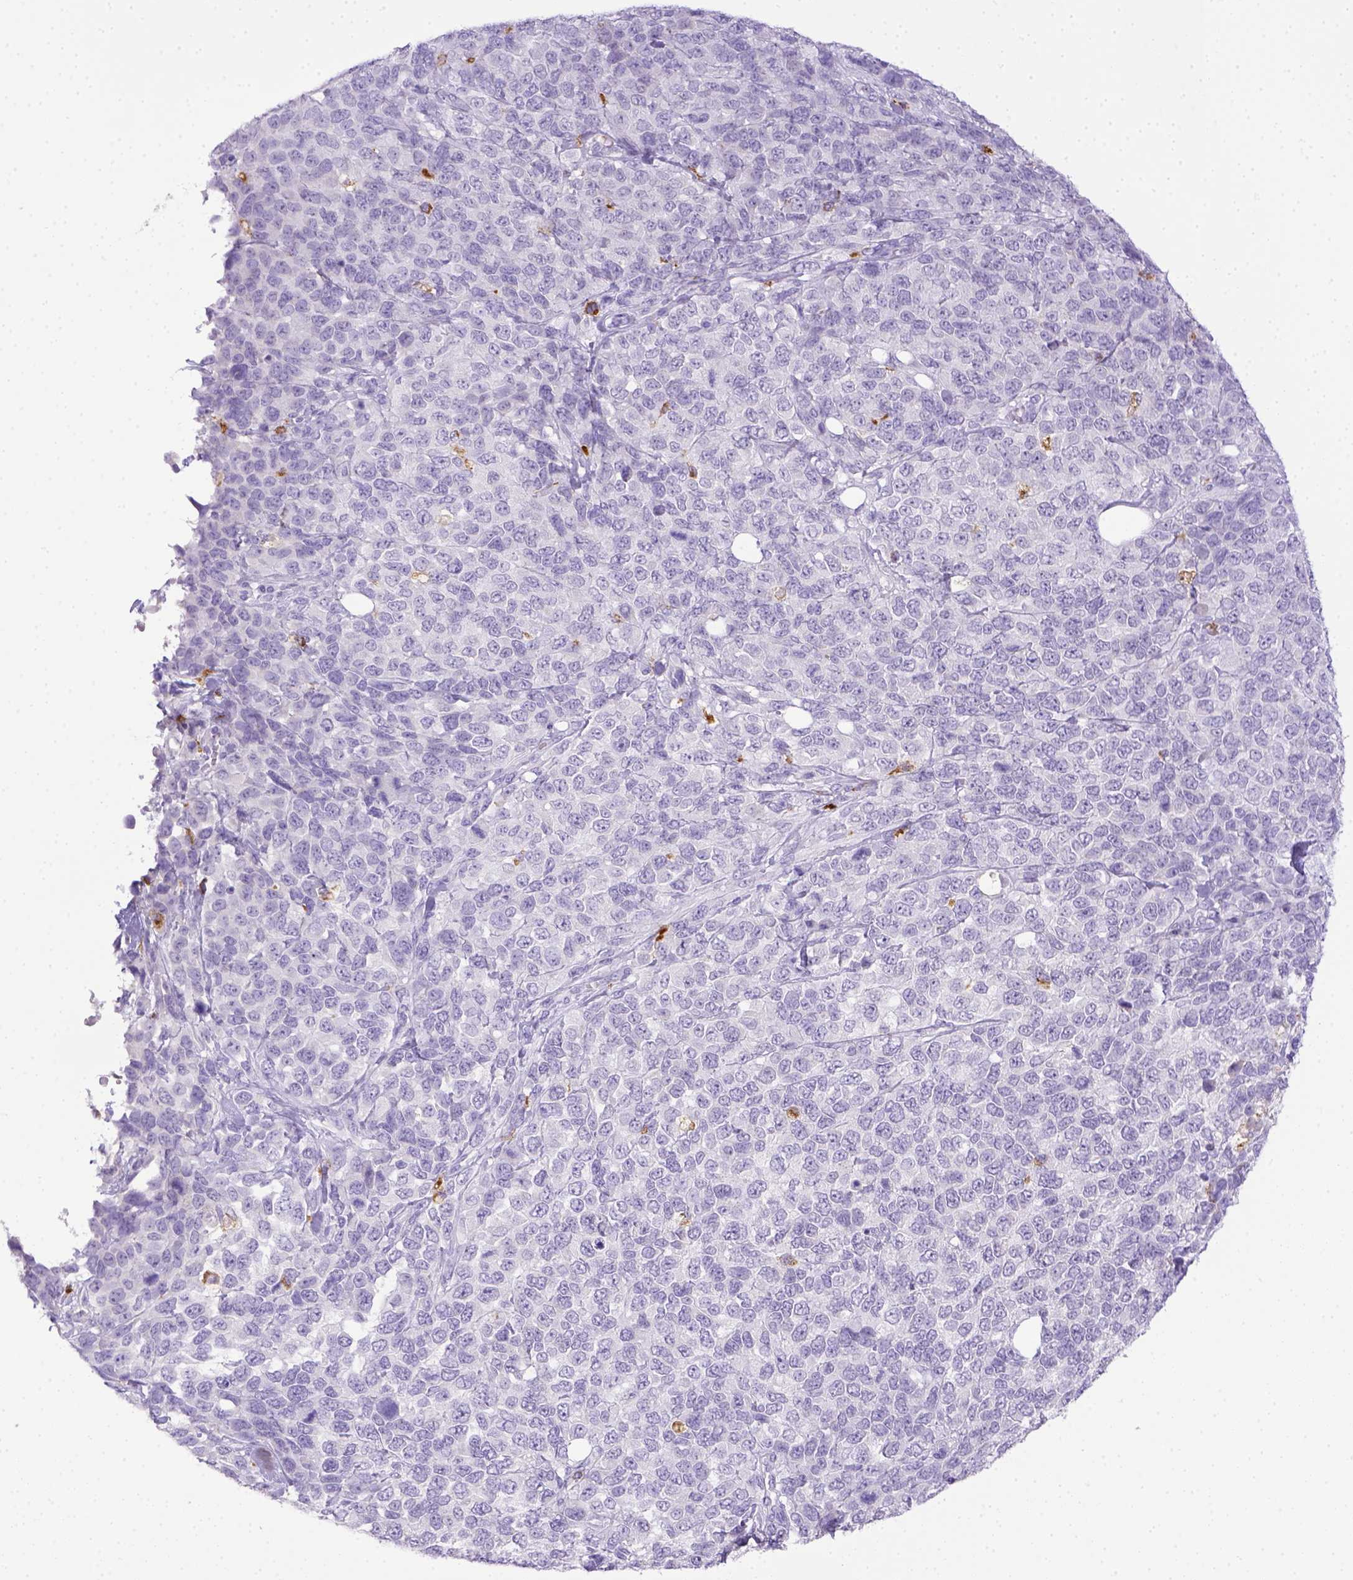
{"staining": {"intensity": "negative", "quantity": "none", "location": "none"}, "tissue": "melanoma", "cell_type": "Tumor cells", "image_type": "cancer", "snomed": [{"axis": "morphology", "description": "Malignant melanoma, Metastatic site"}, {"axis": "topography", "description": "Skin"}], "caption": "The histopathology image shows no staining of tumor cells in melanoma.", "gene": "CD68", "patient": {"sex": "male", "age": 84}}